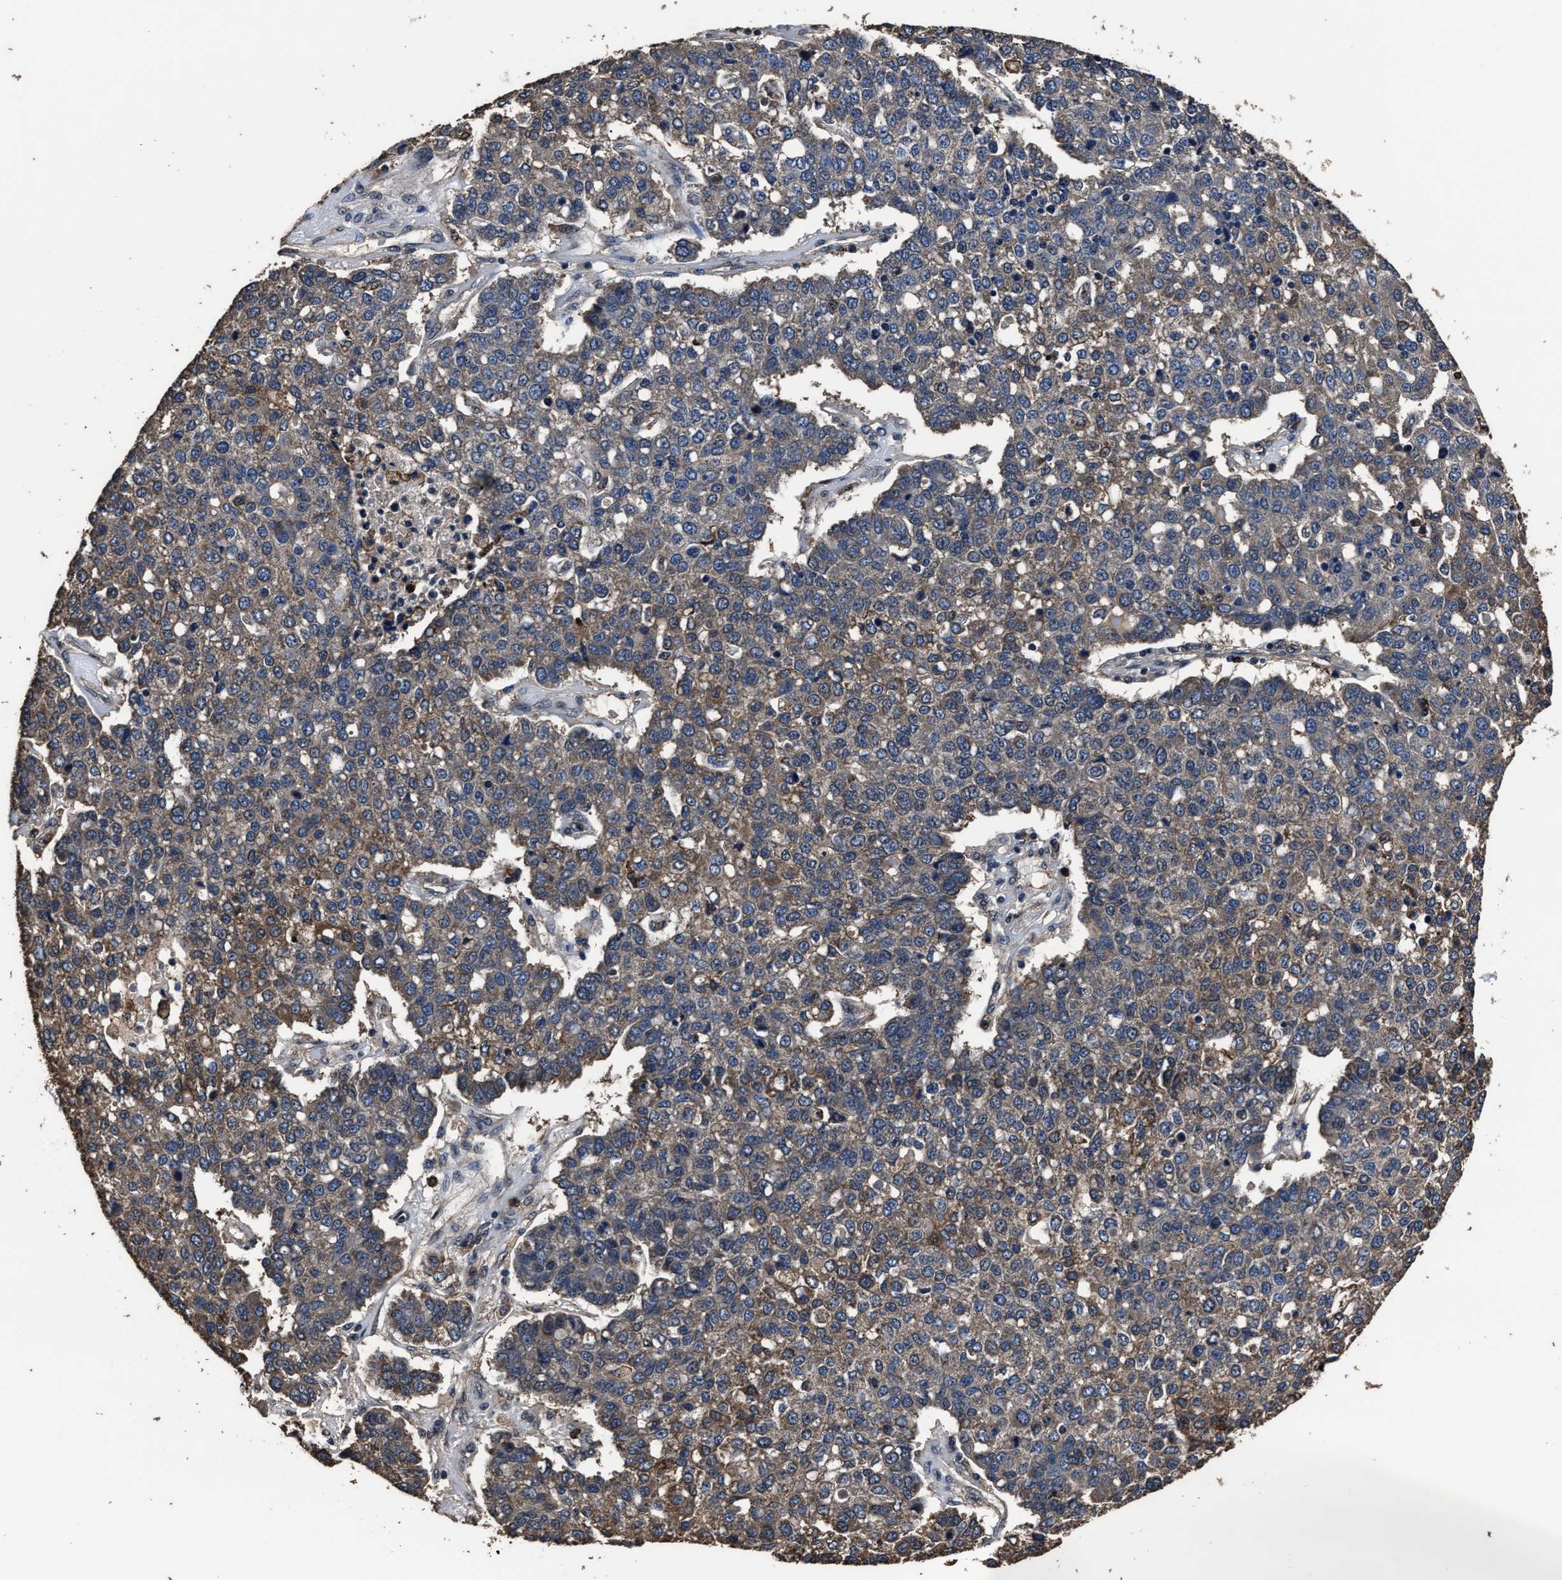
{"staining": {"intensity": "moderate", "quantity": "25%-75%", "location": "cytoplasmic/membranous"}, "tissue": "pancreatic cancer", "cell_type": "Tumor cells", "image_type": "cancer", "snomed": [{"axis": "morphology", "description": "Adenocarcinoma, NOS"}, {"axis": "topography", "description": "Pancreas"}], "caption": "Approximately 25%-75% of tumor cells in human adenocarcinoma (pancreatic) display moderate cytoplasmic/membranous protein positivity as visualized by brown immunohistochemical staining.", "gene": "RSBN1L", "patient": {"sex": "female", "age": 61}}